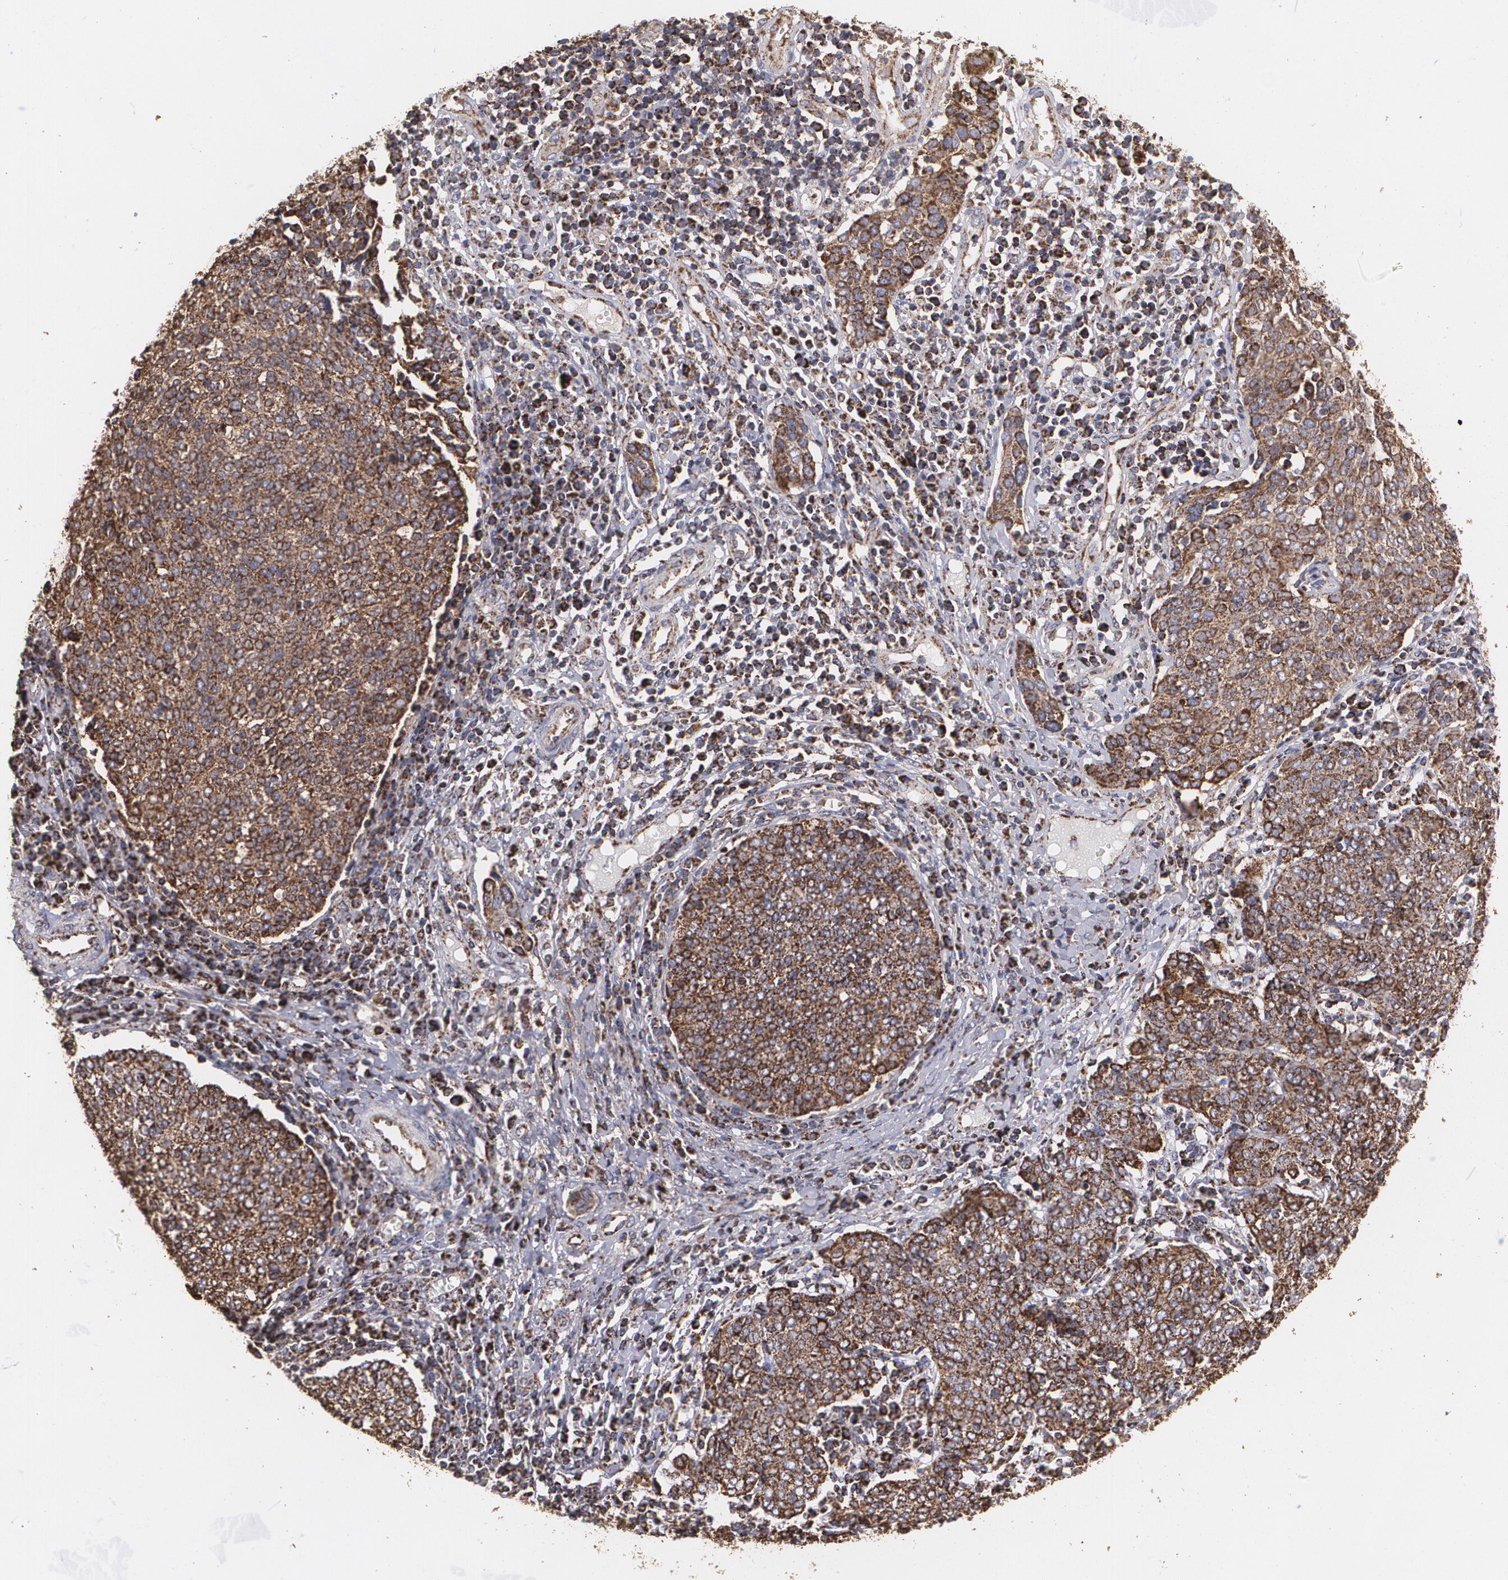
{"staining": {"intensity": "moderate", "quantity": ">75%", "location": "cytoplasmic/membranous"}, "tissue": "cervical cancer", "cell_type": "Tumor cells", "image_type": "cancer", "snomed": [{"axis": "morphology", "description": "Squamous cell carcinoma, NOS"}, {"axis": "topography", "description": "Cervix"}], "caption": "Immunohistochemistry (IHC) (DAB (3,3'-diaminobenzidine)) staining of human cervical squamous cell carcinoma shows moderate cytoplasmic/membranous protein expression in about >75% of tumor cells. Using DAB (brown) and hematoxylin (blue) stains, captured at high magnification using brightfield microscopy.", "gene": "HSPD1", "patient": {"sex": "female", "age": 40}}